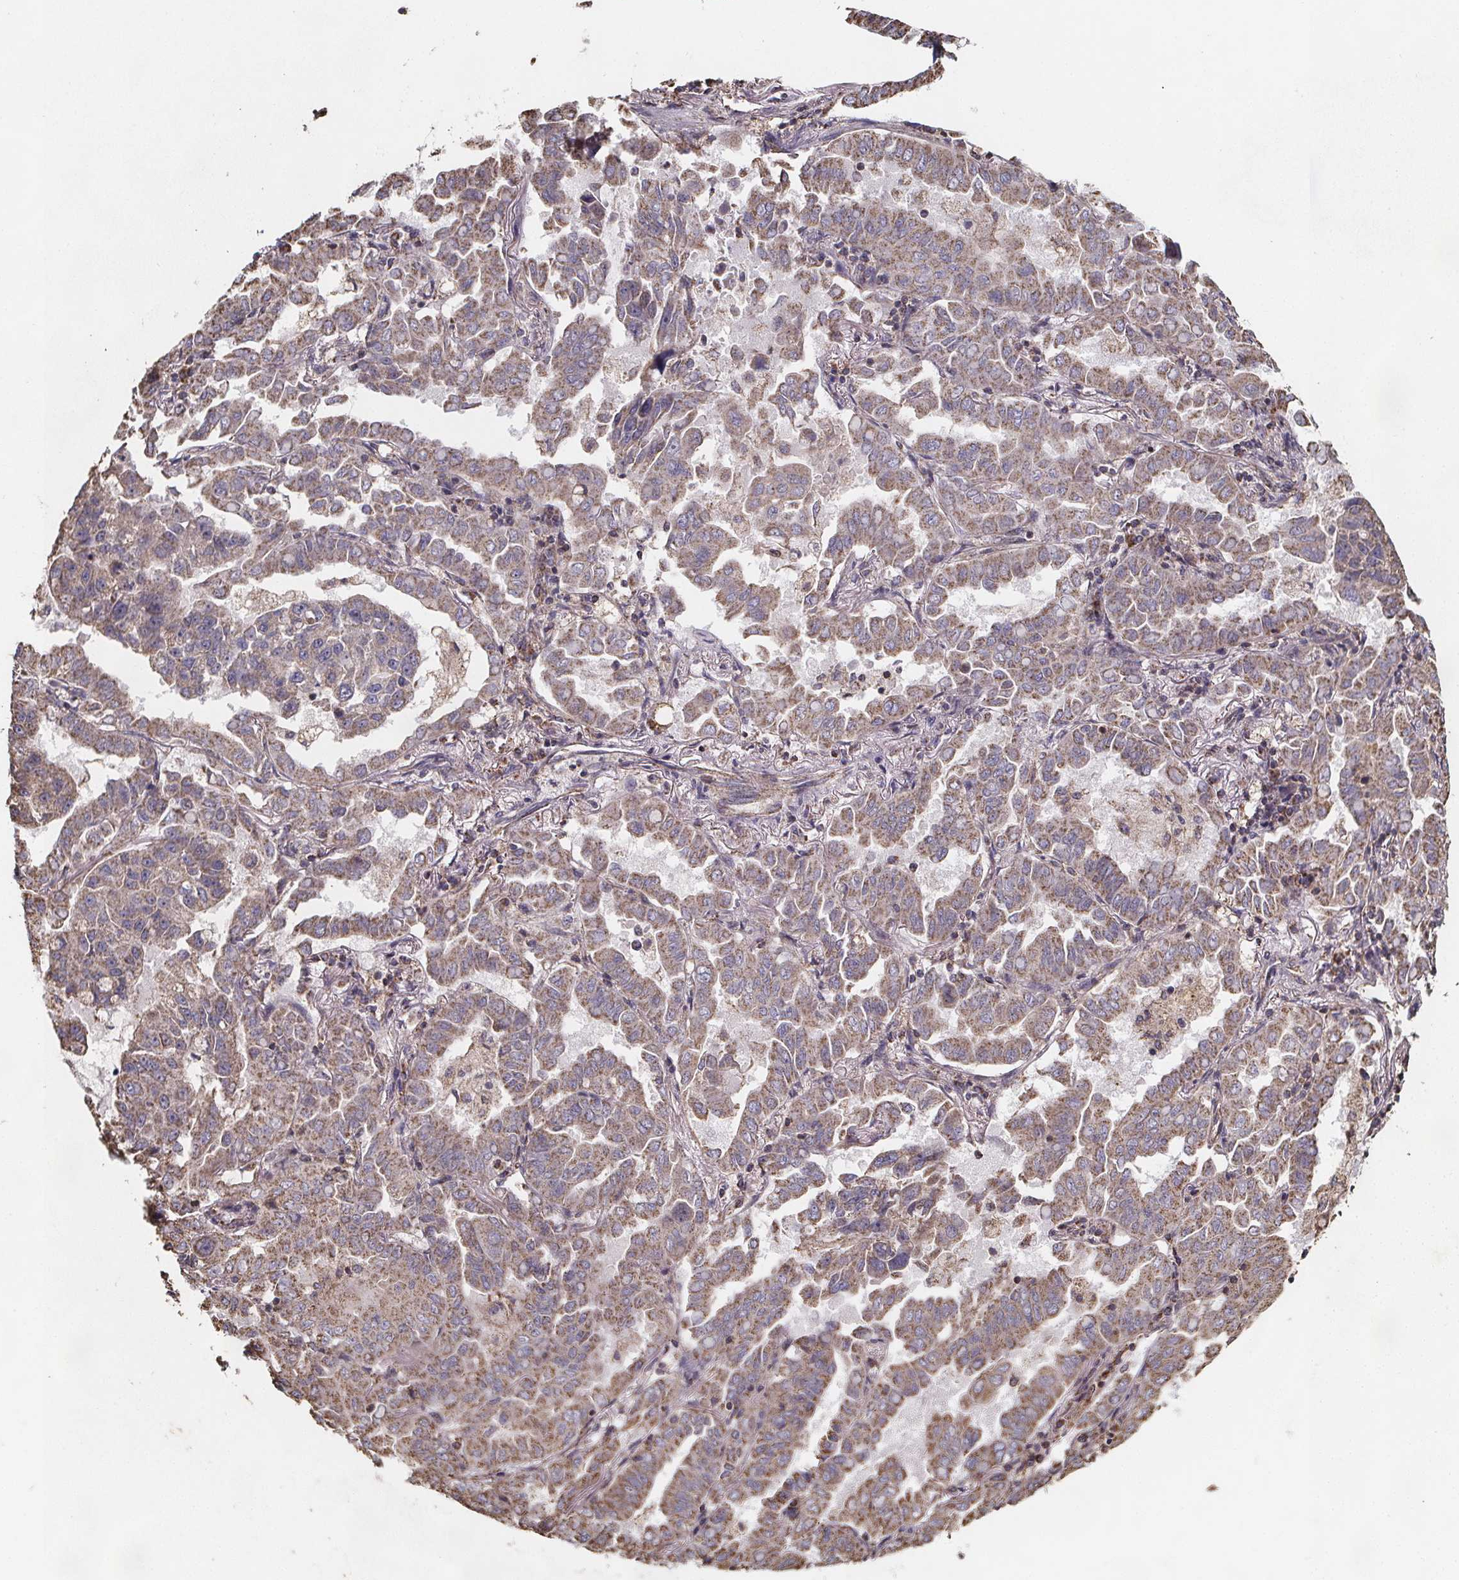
{"staining": {"intensity": "moderate", "quantity": ">75%", "location": "cytoplasmic/membranous"}, "tissue": "lung cancer", "cell_type": "Tumor cells", "image_type": "cancer", "snomed": [{"axis": "morphology", "description": "Adenocarcinoma, NOS"}, {"axis": "topography", "description": "Lung"}], "caption": "Immunohistochemistry (DAB) staining of human adenocarcinoma (lung) shows moderate cytoplasmic/membranous protein staining in approximately >75% of tumor cells.", "gene": "SLC35D2", "patient": {"sex": "male", "age": 64}}